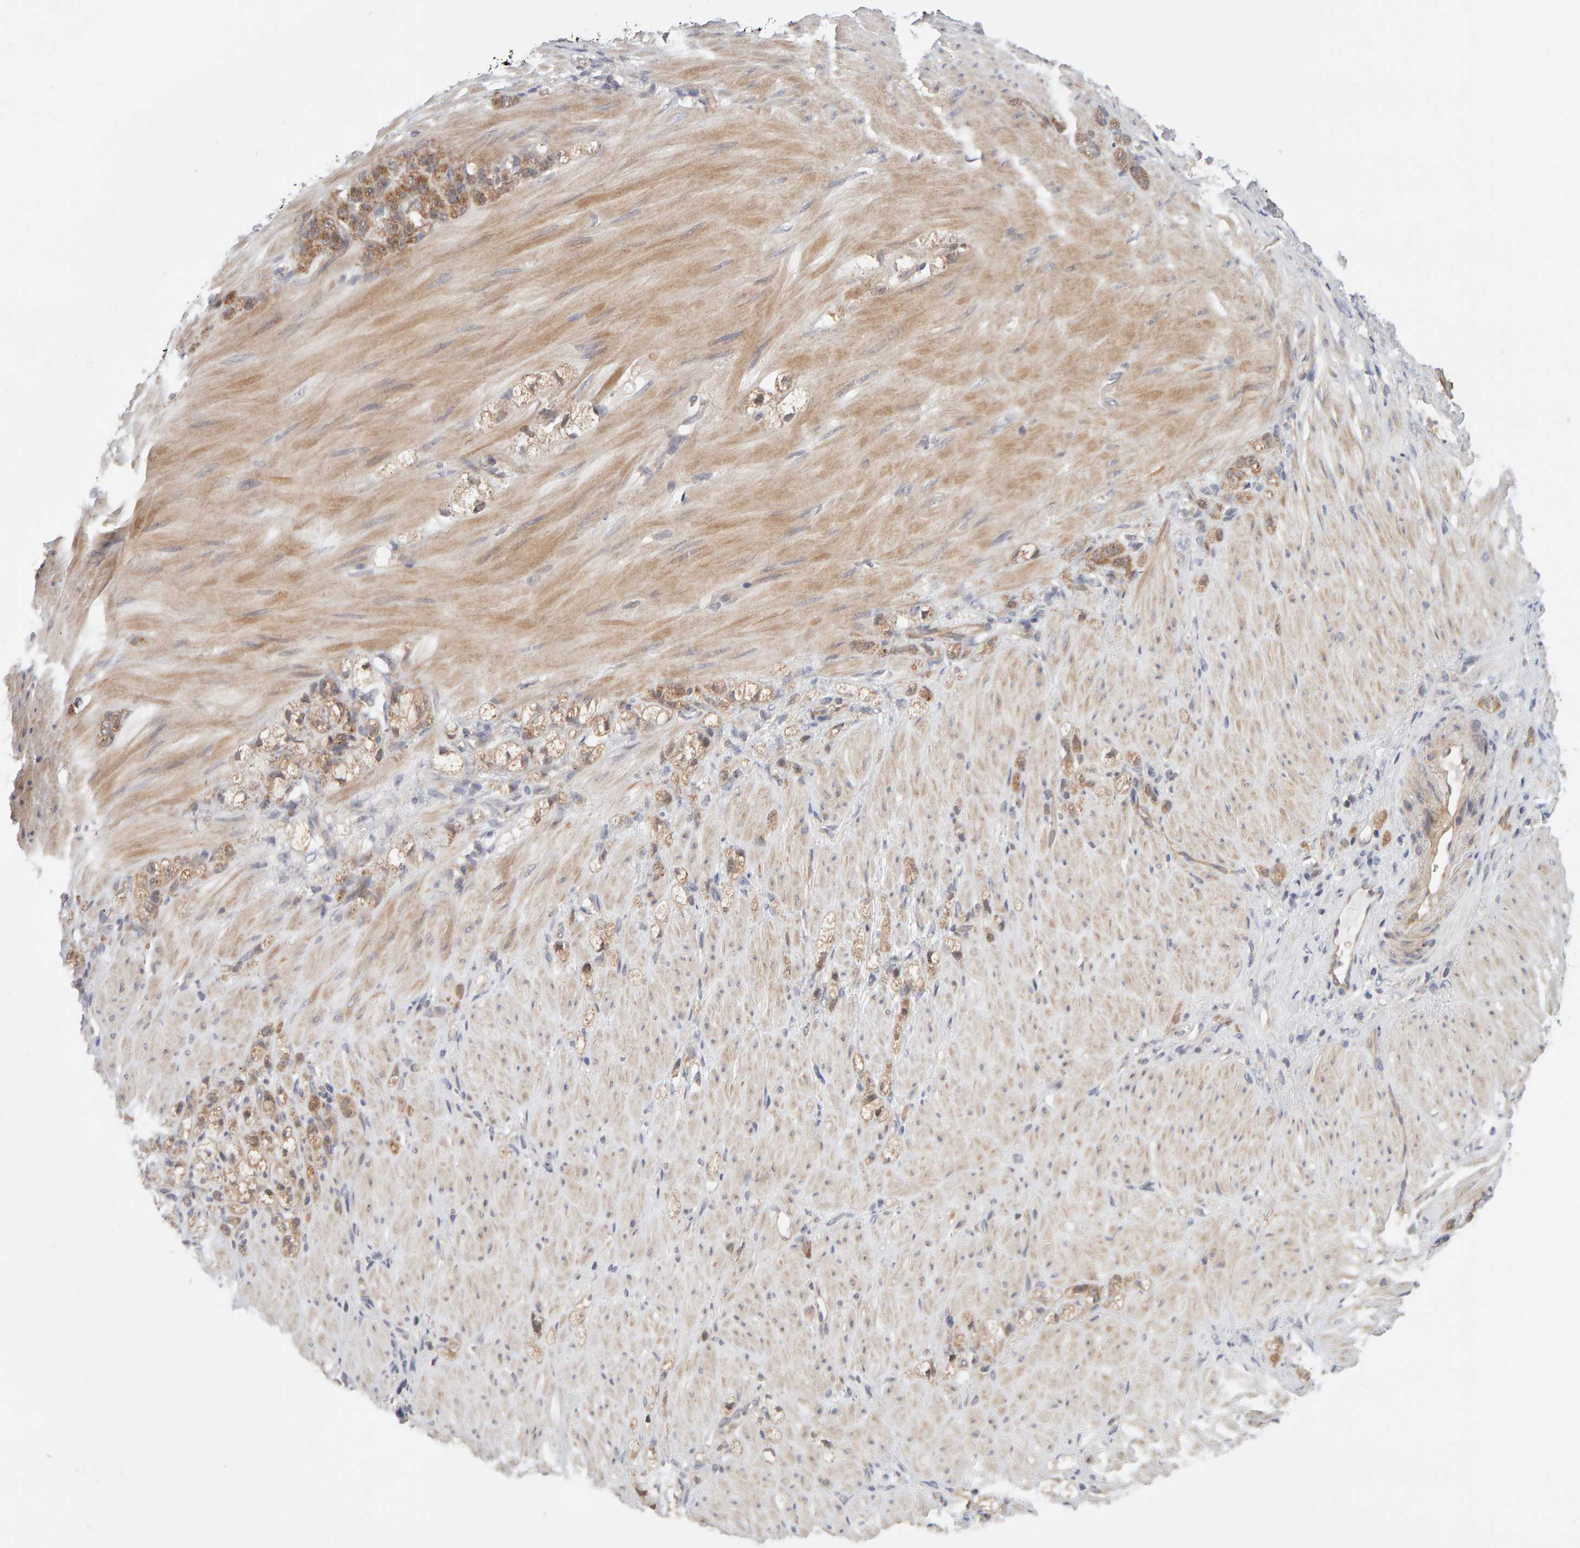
{"staining": {"intensity": "moderate", "quantity": ">75%", "location": "cytoplasmic/membranous"}, "tissue": "stomach cancer", "cell_type": "Tumor cells", "image_type": "cancer", "snomed": [{"axis": "morphology", "description": "Normal tissue, NOS"}, {"axis": "morphology", "description": "Adenocarcinoma, NOS"}, {"axis": "topography", "description": "Stomach"}], "caption": "Brown immunohistochemical staining in human adenocarcinoma (stomach) demonstrates moderate cytoplasmic/membranous expression in approximately >75% of tumor cells.", "gene": "DNAJC7", "patient": {"sex": "male", "age": 82}}